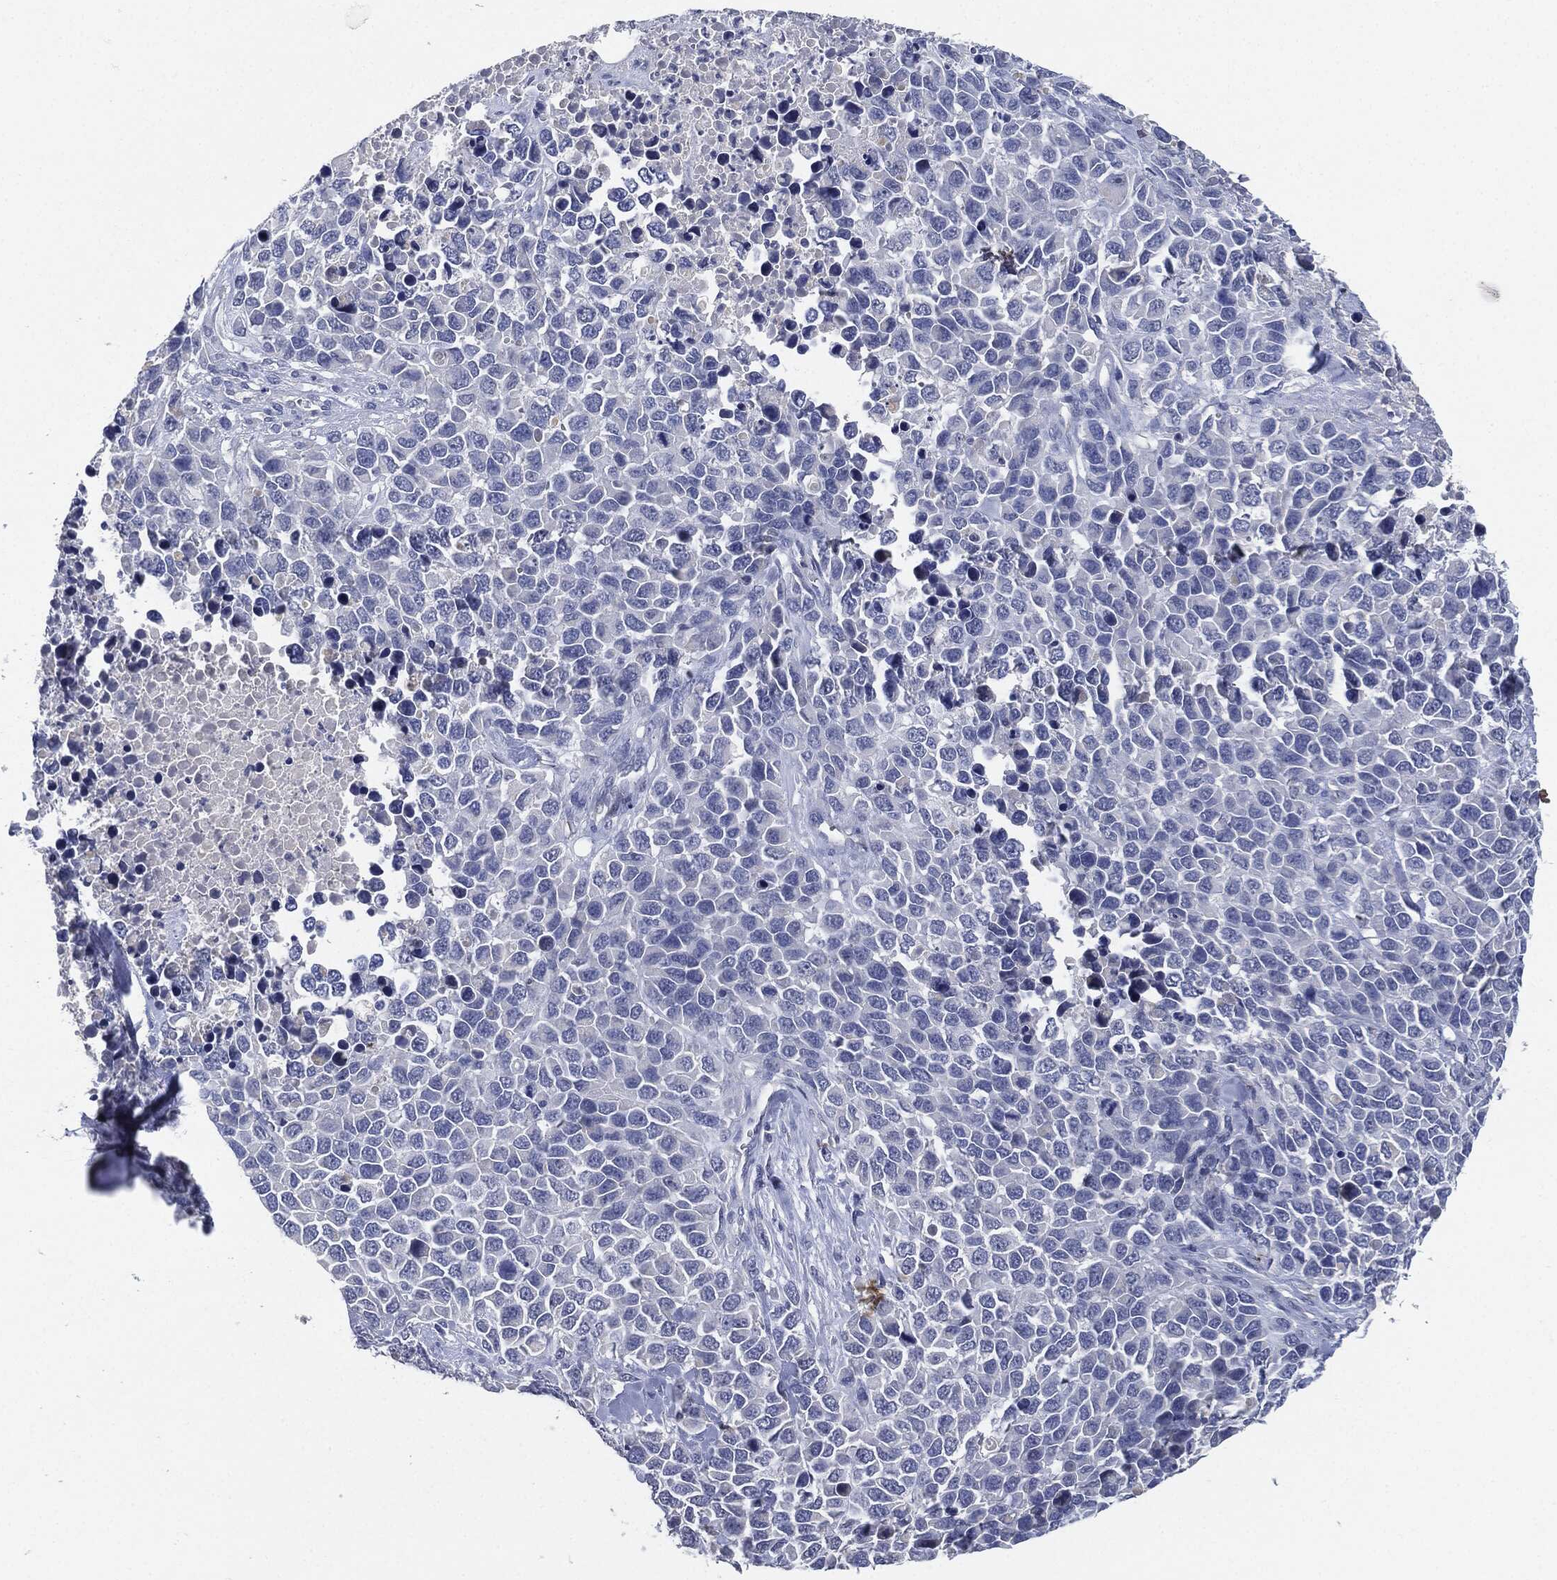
{"staining": {"intensity": "negative", "quantity": "none", "location": "none"}, "tissue": "melanoma", "cell_type": "Tumor cells", "image_type": "cancer", "snomed": [{"axis": "morphology", "description": "Malignant melanoma, Metastatic site"}, {"axis": "topography", "description": "Skin"}], "caption": "A high-resolution histopathology image shows immunohistochemistry staining of melanoma, which reveals no significant positivity in tumor cells.", "gene": "NTRK1", "patient": {"sex": "male", "age": 84}}